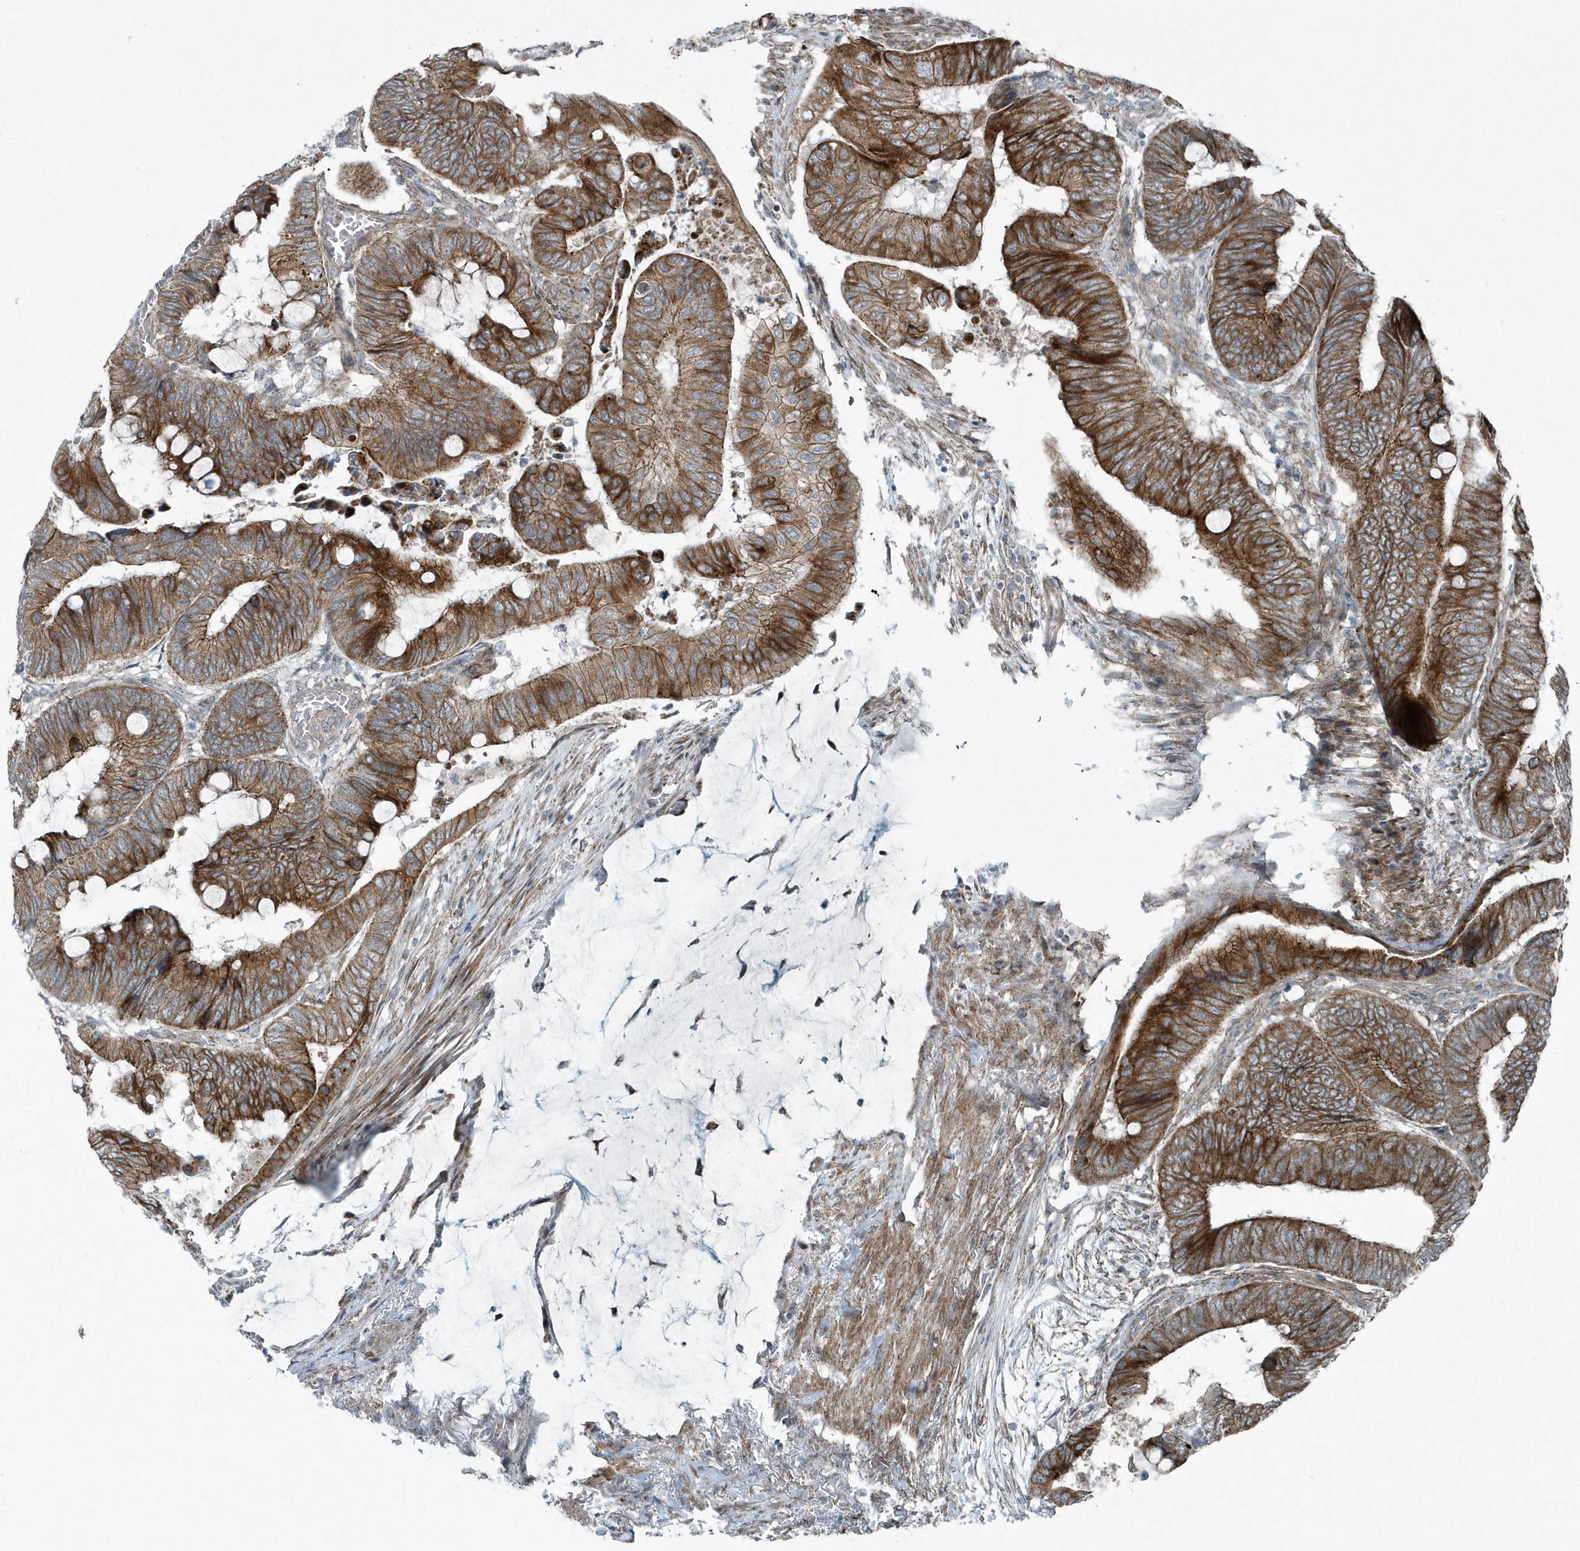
{"staining": {"intensity": "strong", "quantity": ">75%", "location": "cytoplasmic/membranous"}, "tissue": "colorectal cancer", "cell_type": "Tumor cells", "image_type": "cancer", "snomed": [{"axis": "morphology", "description": "Normal tissue, NOS"}, {"axis": "morphology", "description": "Adenocarcinoma, NOS"}, {"axis": "topography", "description": "Rectum"}, {"axis": "topography", "description": "Peripheral nerve tissue"}], "caption": "Adenocarcinoma (colorectal) tissue exhibits strong cytoplasmic/membranous staining in approximately >75% of tumor cells", "gene": "GCC2", "patient": {"sex": "male", "age": 92}}